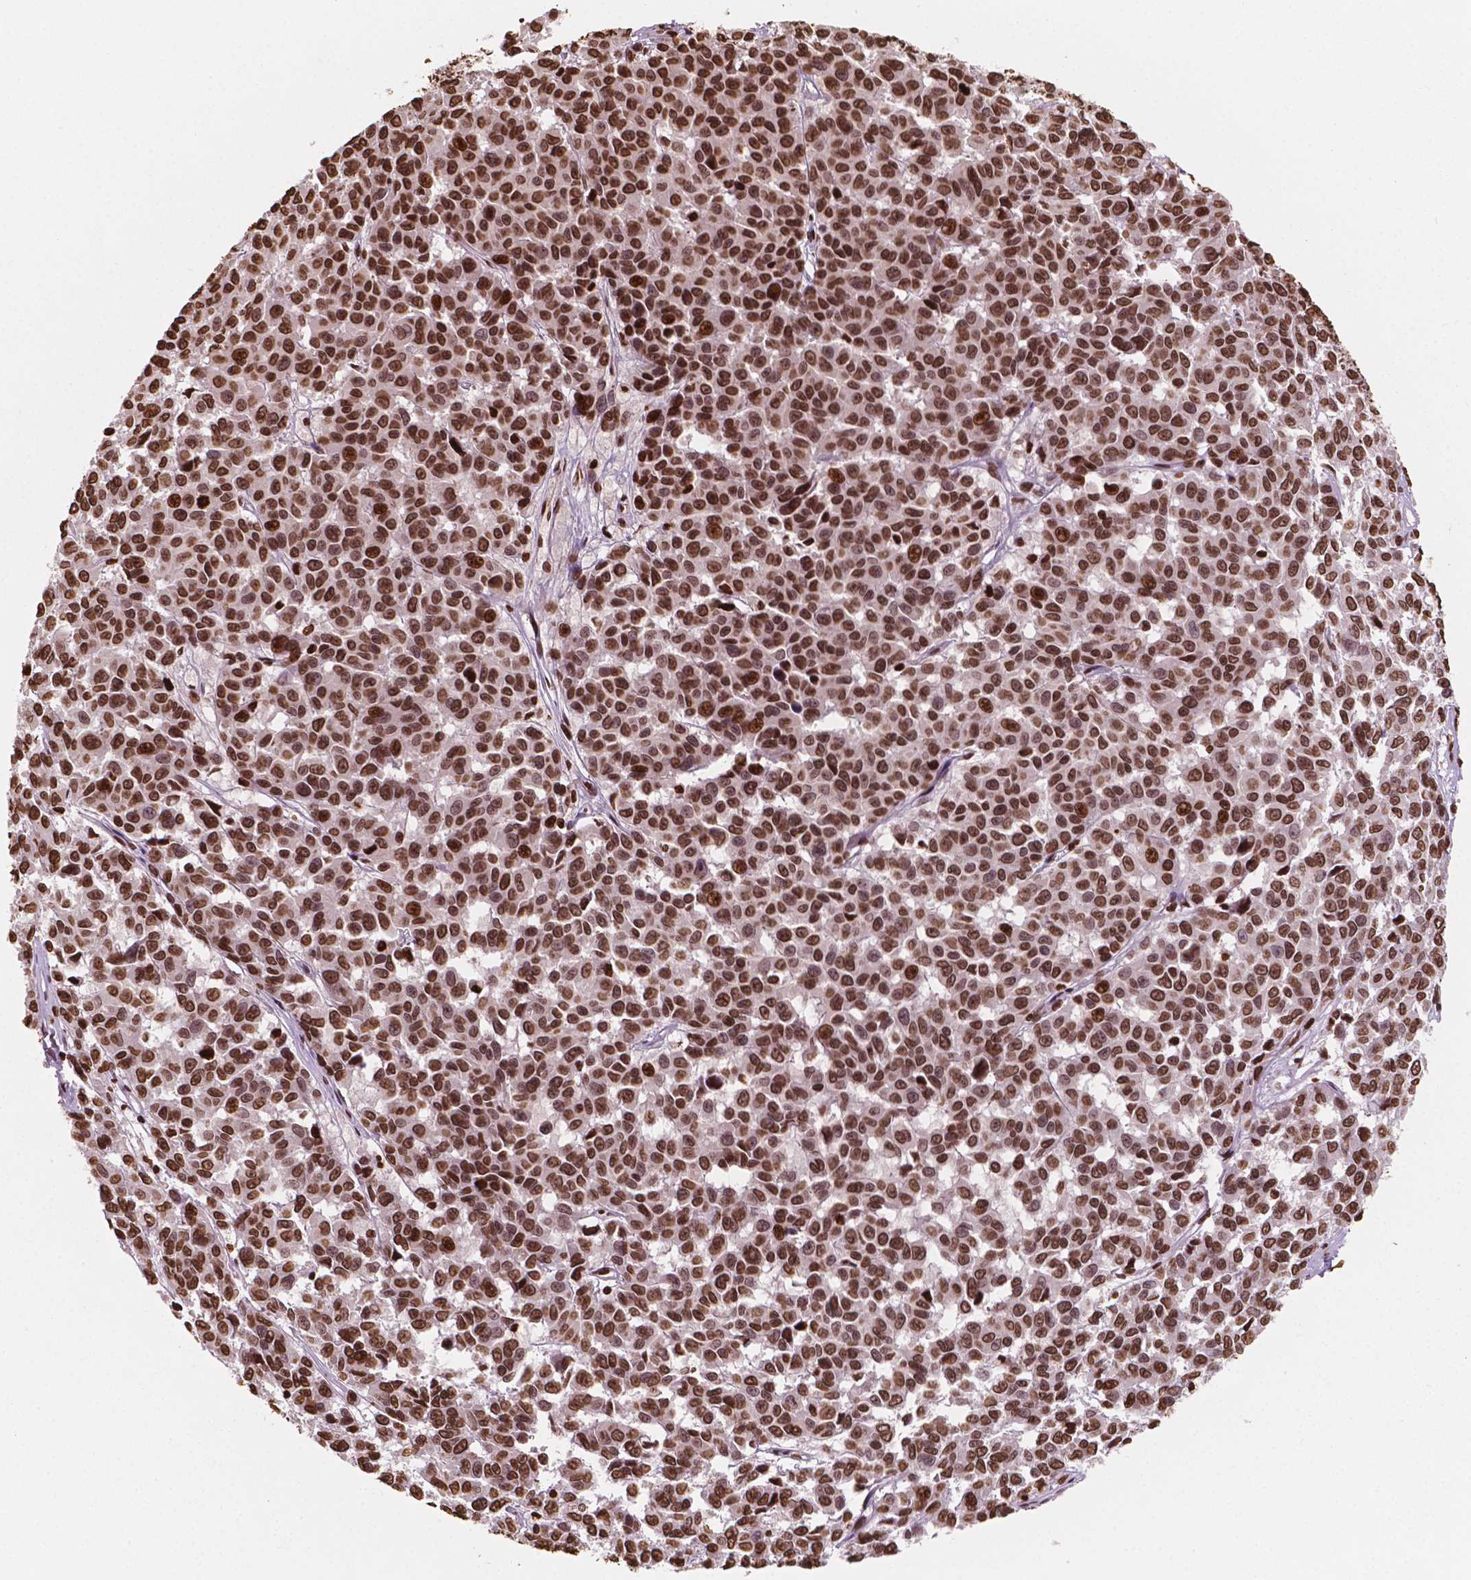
{"staining": {"intensity": "strong", "quantity": ">75%", "location": "nuclear"}, "tissue": "melanoma", "cell_type": "Tumor cells", "image_type": "cancer", "snomed": [{"axis": "morphology", "description": "Malignant melanoma, NOS"}, {"axis": "topography", "description": "Skin"}], "caption": "Immunohistochemical staining of human malignant melanoma exhibits strong nuclear protein positivity in about >75% of tumor cells. (DAB (3,3'-diaminobenzidine) IHC, brown staining for protein, blue staining for nuclei).", "gene": "H3C7", "patient": {"sex": "female", "age": 66}}